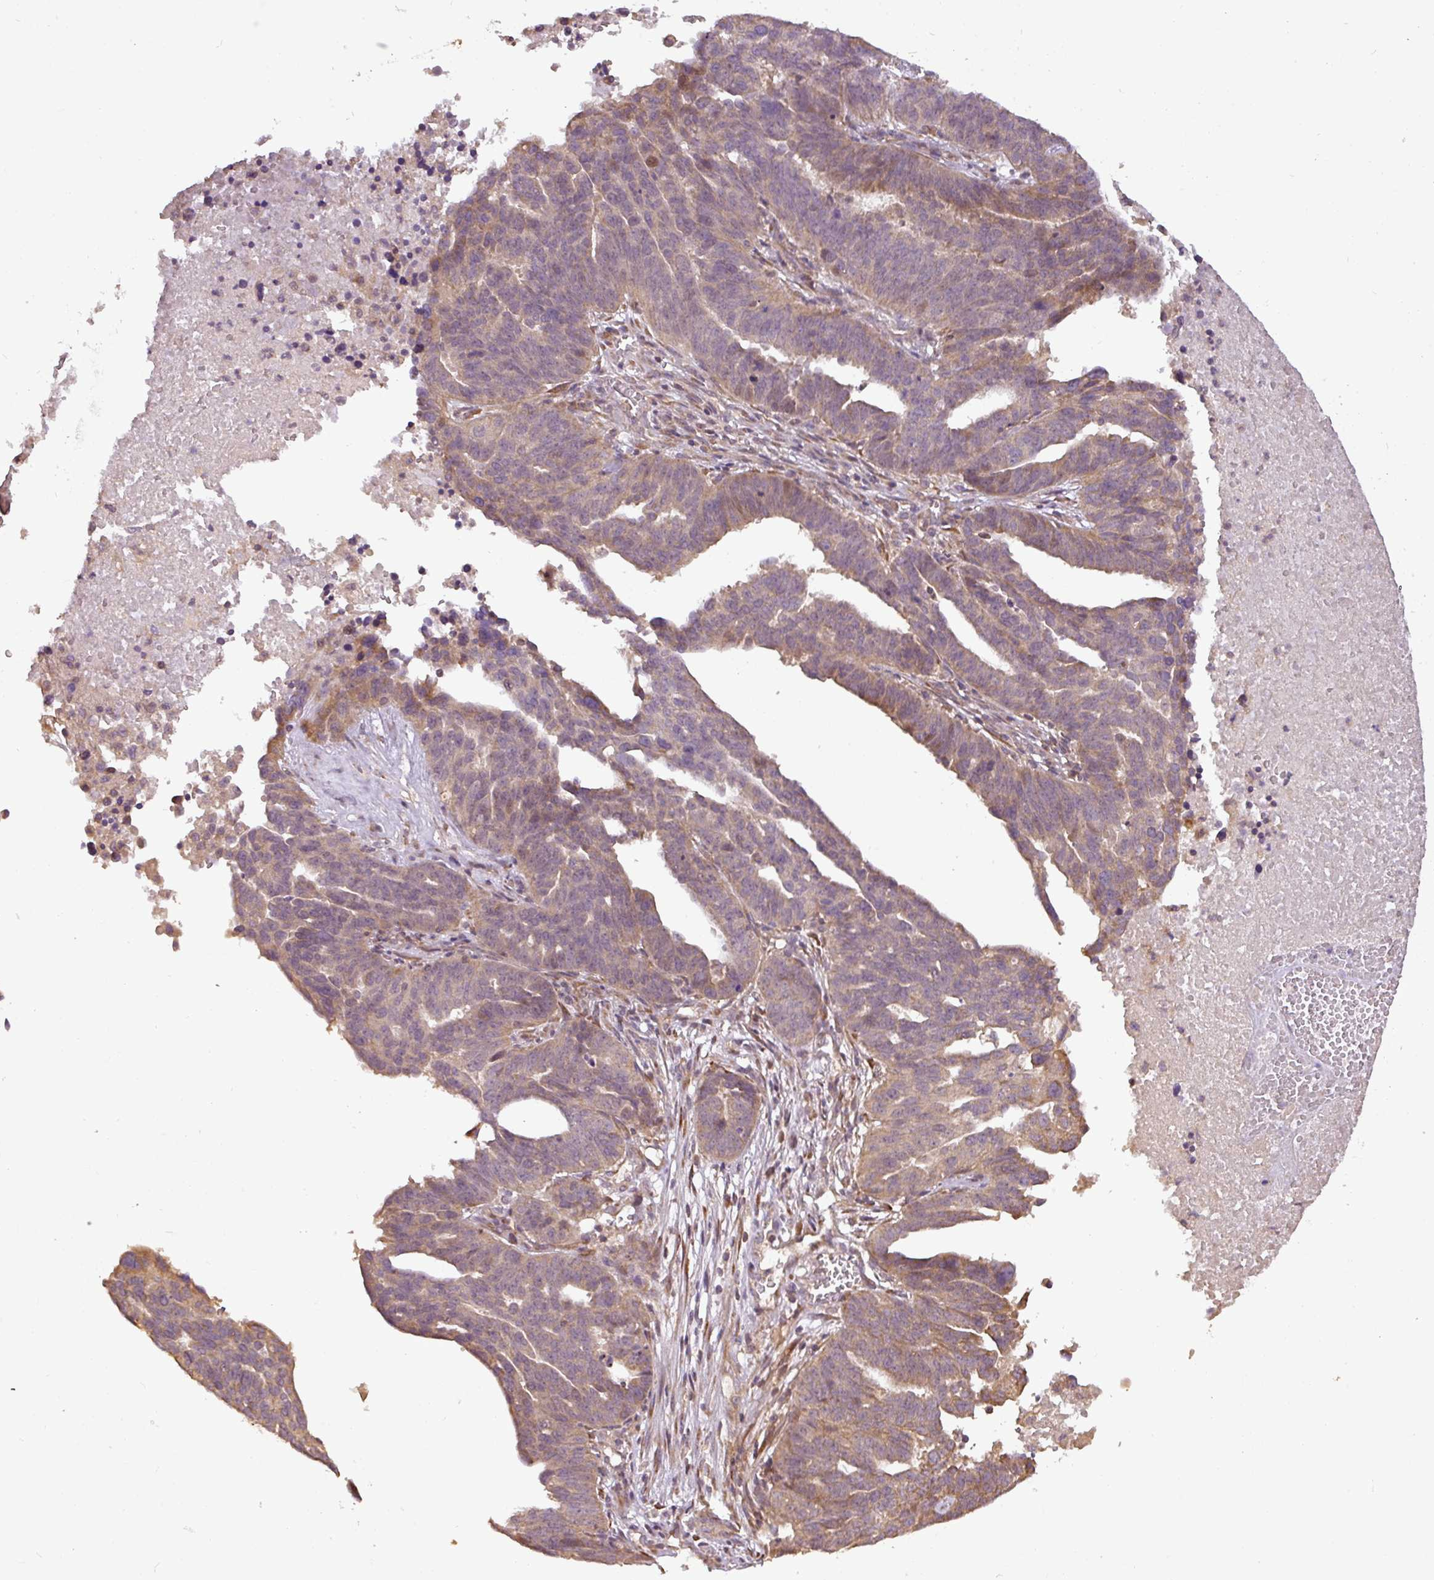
{"staining": {"intensity": "weak", "quantity": "25%-75%", "location": "cytoplasmic/membranous"}, "tissue": "ovarian cancer", "cell_type": "Tumor cells", "image_type": "cancer", "snomed": [{"axis": "morphology", "description": "Cystadenocarcinoma, serous, NOS"}, {"axis": "topography", "description": "Ovary"}], "caption": "Immunohistochemical staining of serous cystadenocarcinoma (ovarian) exhibits weak cytoplasmic/membranous protein positivity in about 25%-75% of tumor cells.", "gene": "FAIM", "patient": {"sex": "female", "age": 59}}